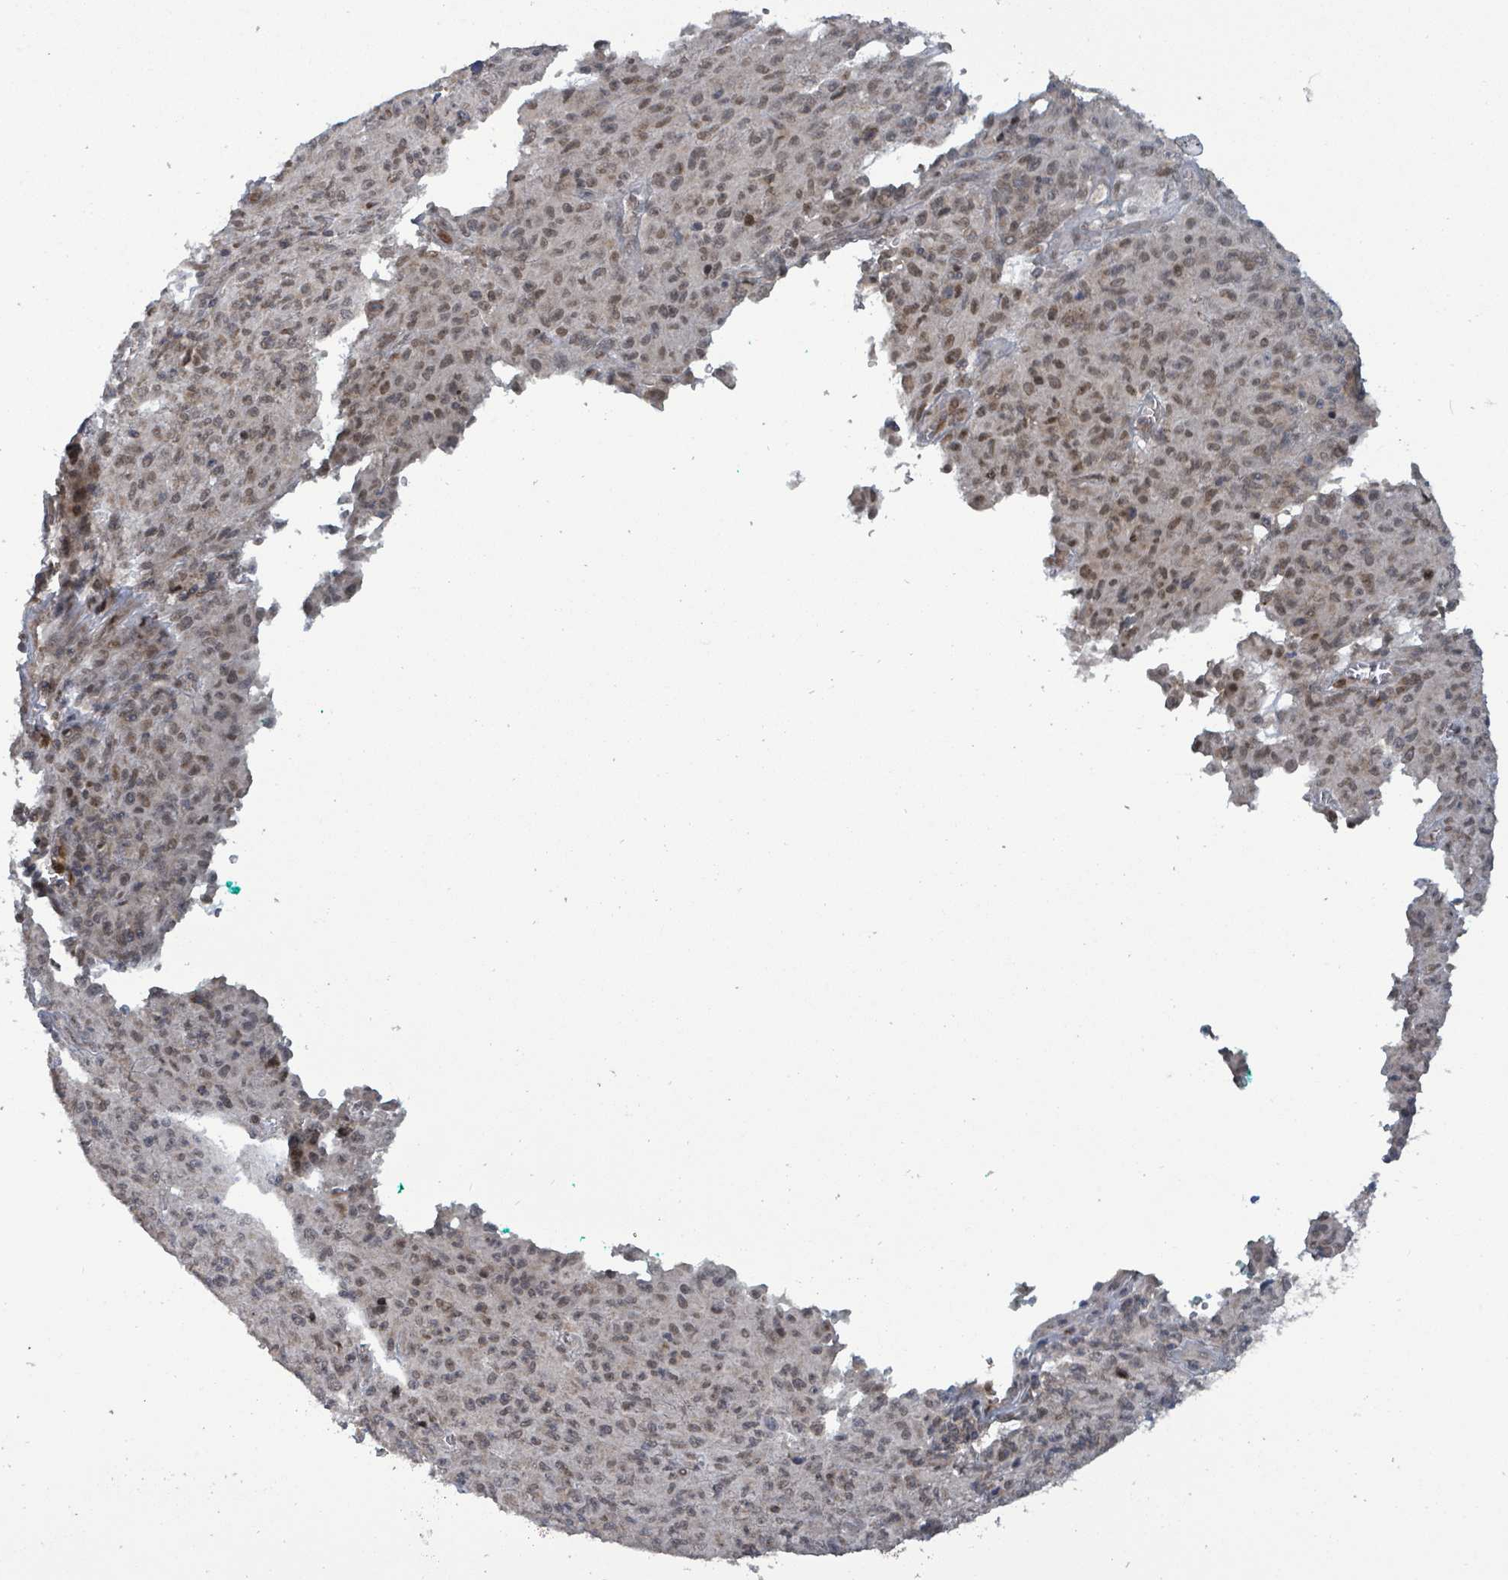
{"staining": {"intensity": "weak", "quantity": "25%-75%", "location": "nuclear"}, "tissue": "melanoma", "cell_type": "Tumor cells", "image_type": "cancer", "snomed": [{"axis": "morphology", "description": "Malignant melanoma, NOS"}, {"axis": "topography", "description": "Skin"}], "caption": "A low amount of weak nuclear expression is appreciated in about 25%-75% of tumor cells in malignant melanoma tissue. Nuclei are stained in blue.", "gene": "COQ6", "patient": {"sex": "male", "age": 46}}